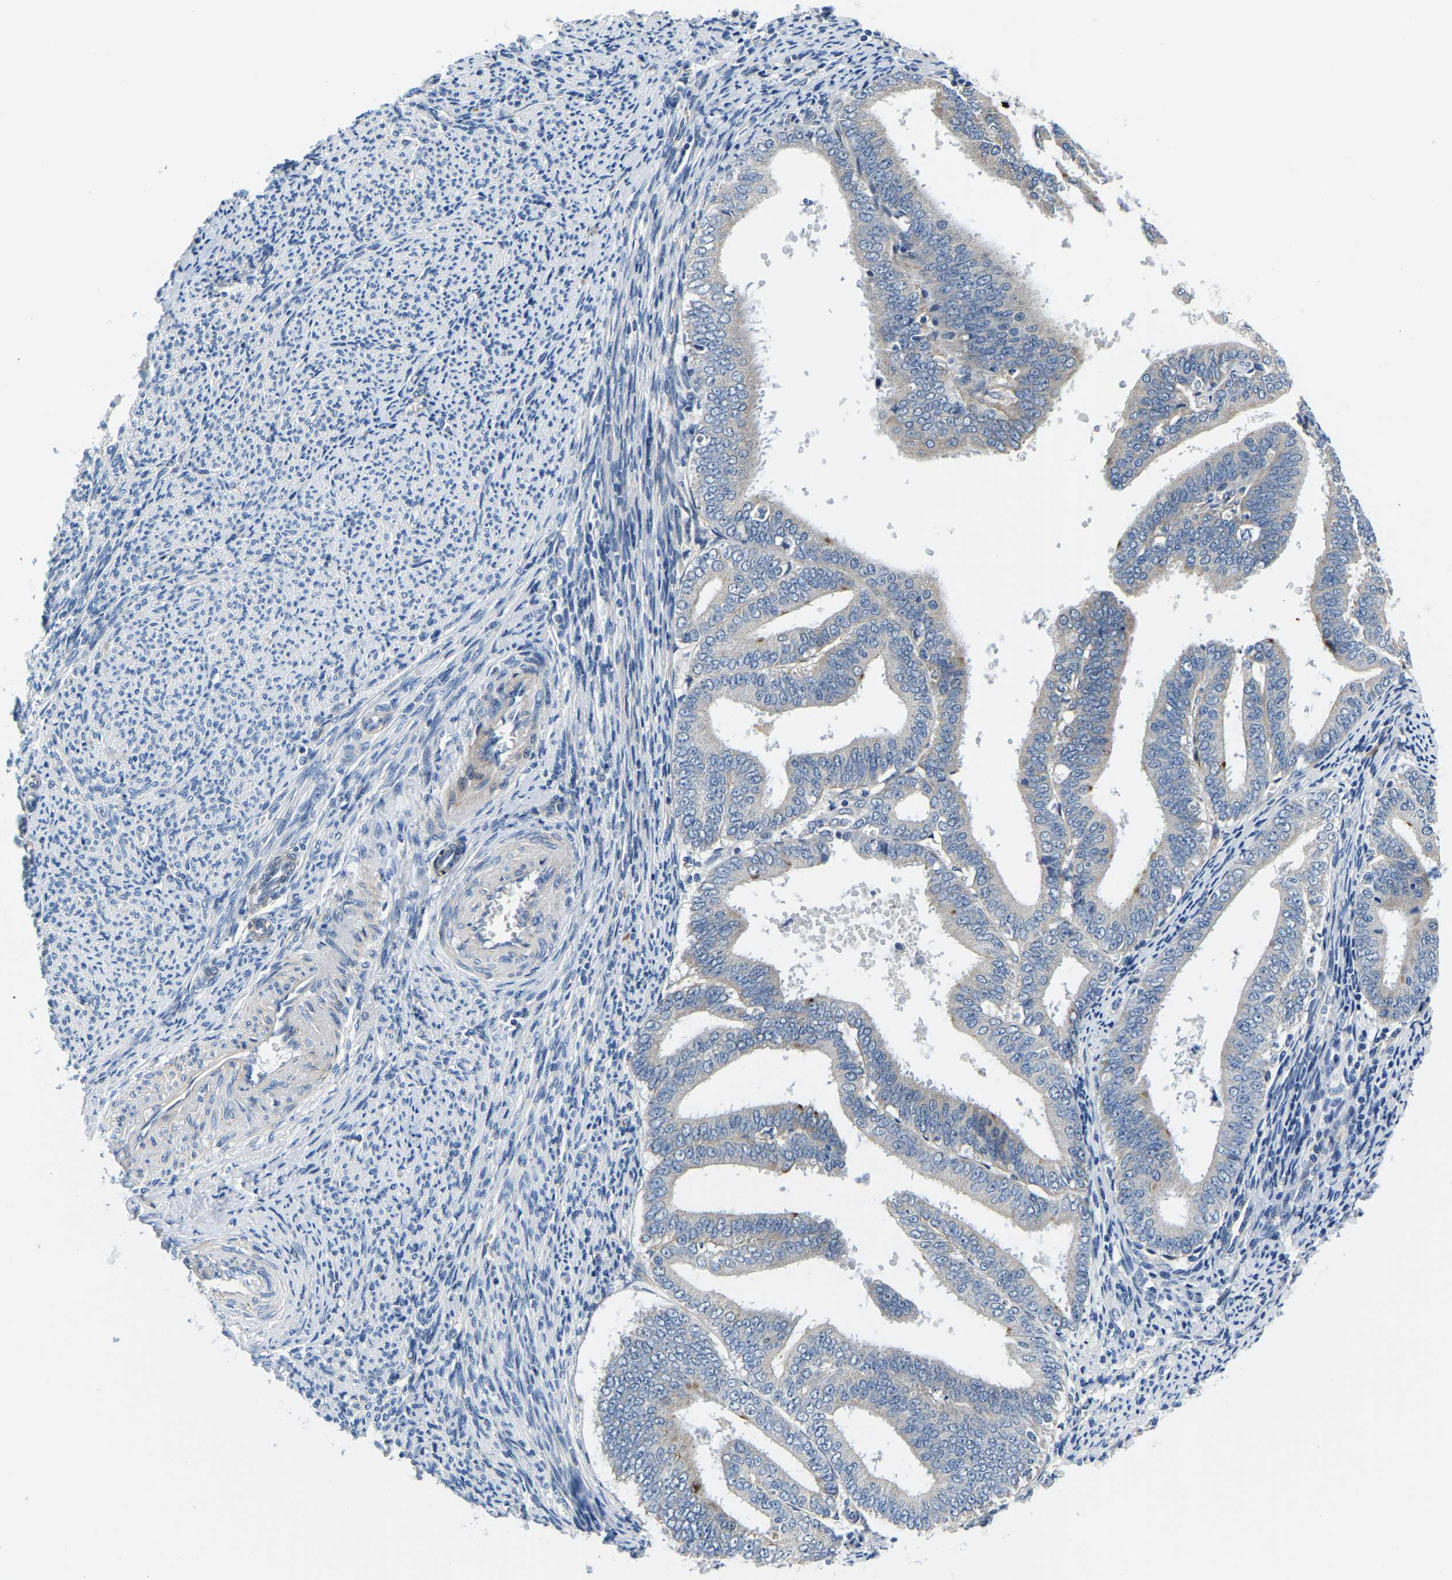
{"staining": {"intensity": "negative", "quantity": "none", "location": "none"}, "tissue": "endometrial cancer", "cell_type": "Tumor cells", "image_type": "cancer", "snomed": [{"axis": "morphology", "description": "Adenocarcinoma, NOS"}, {"axis": "topography", "description": "Endometrium"}], "caption": "This is an IHC image of human endometrial cancer. There is no expression in tumor cells.", "gene": "LIAS", "patient": {"sex": "female", "age": 63}}